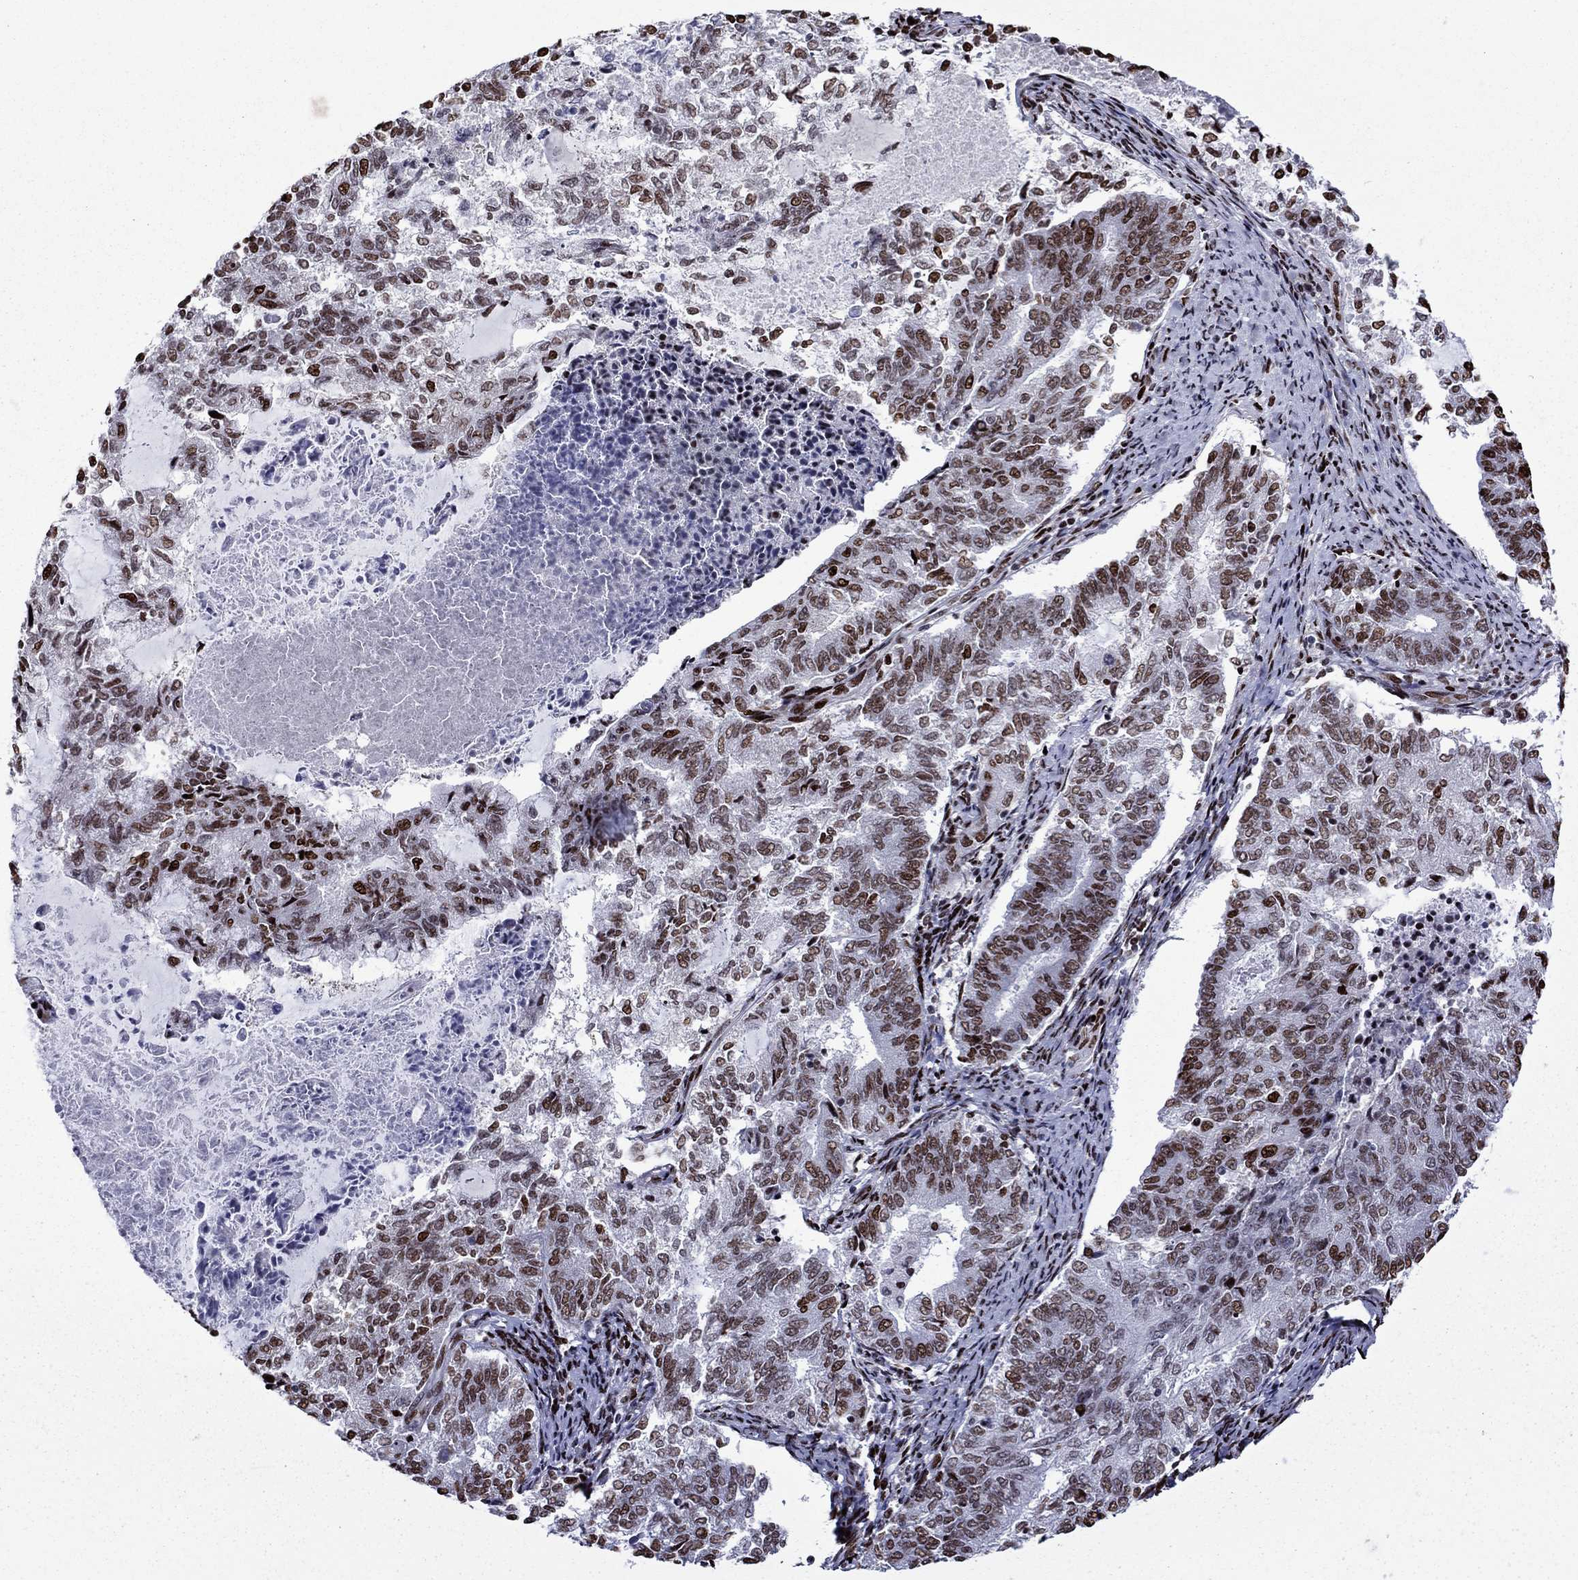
{"staining": {"intensity": "strong", "quantity": "25%-75%", "location": "nuclear"}, "tissue": "endometrial cancer", "cell_type": "Tumor cells", "image_type": "cancer", "snomed": [{"axis": "morphology", "description": "Adenocarcinoma, NOS"}, {"axis": "topography", "description": "Endometrium"}], "caption": "Strong nuclear positivity is present in approximately 25%-75% of tumor cells in endometrial cancer (adenocarcinoma).", "gene": "LIMK1", "patient": {"sex": "female", "age": 65}}